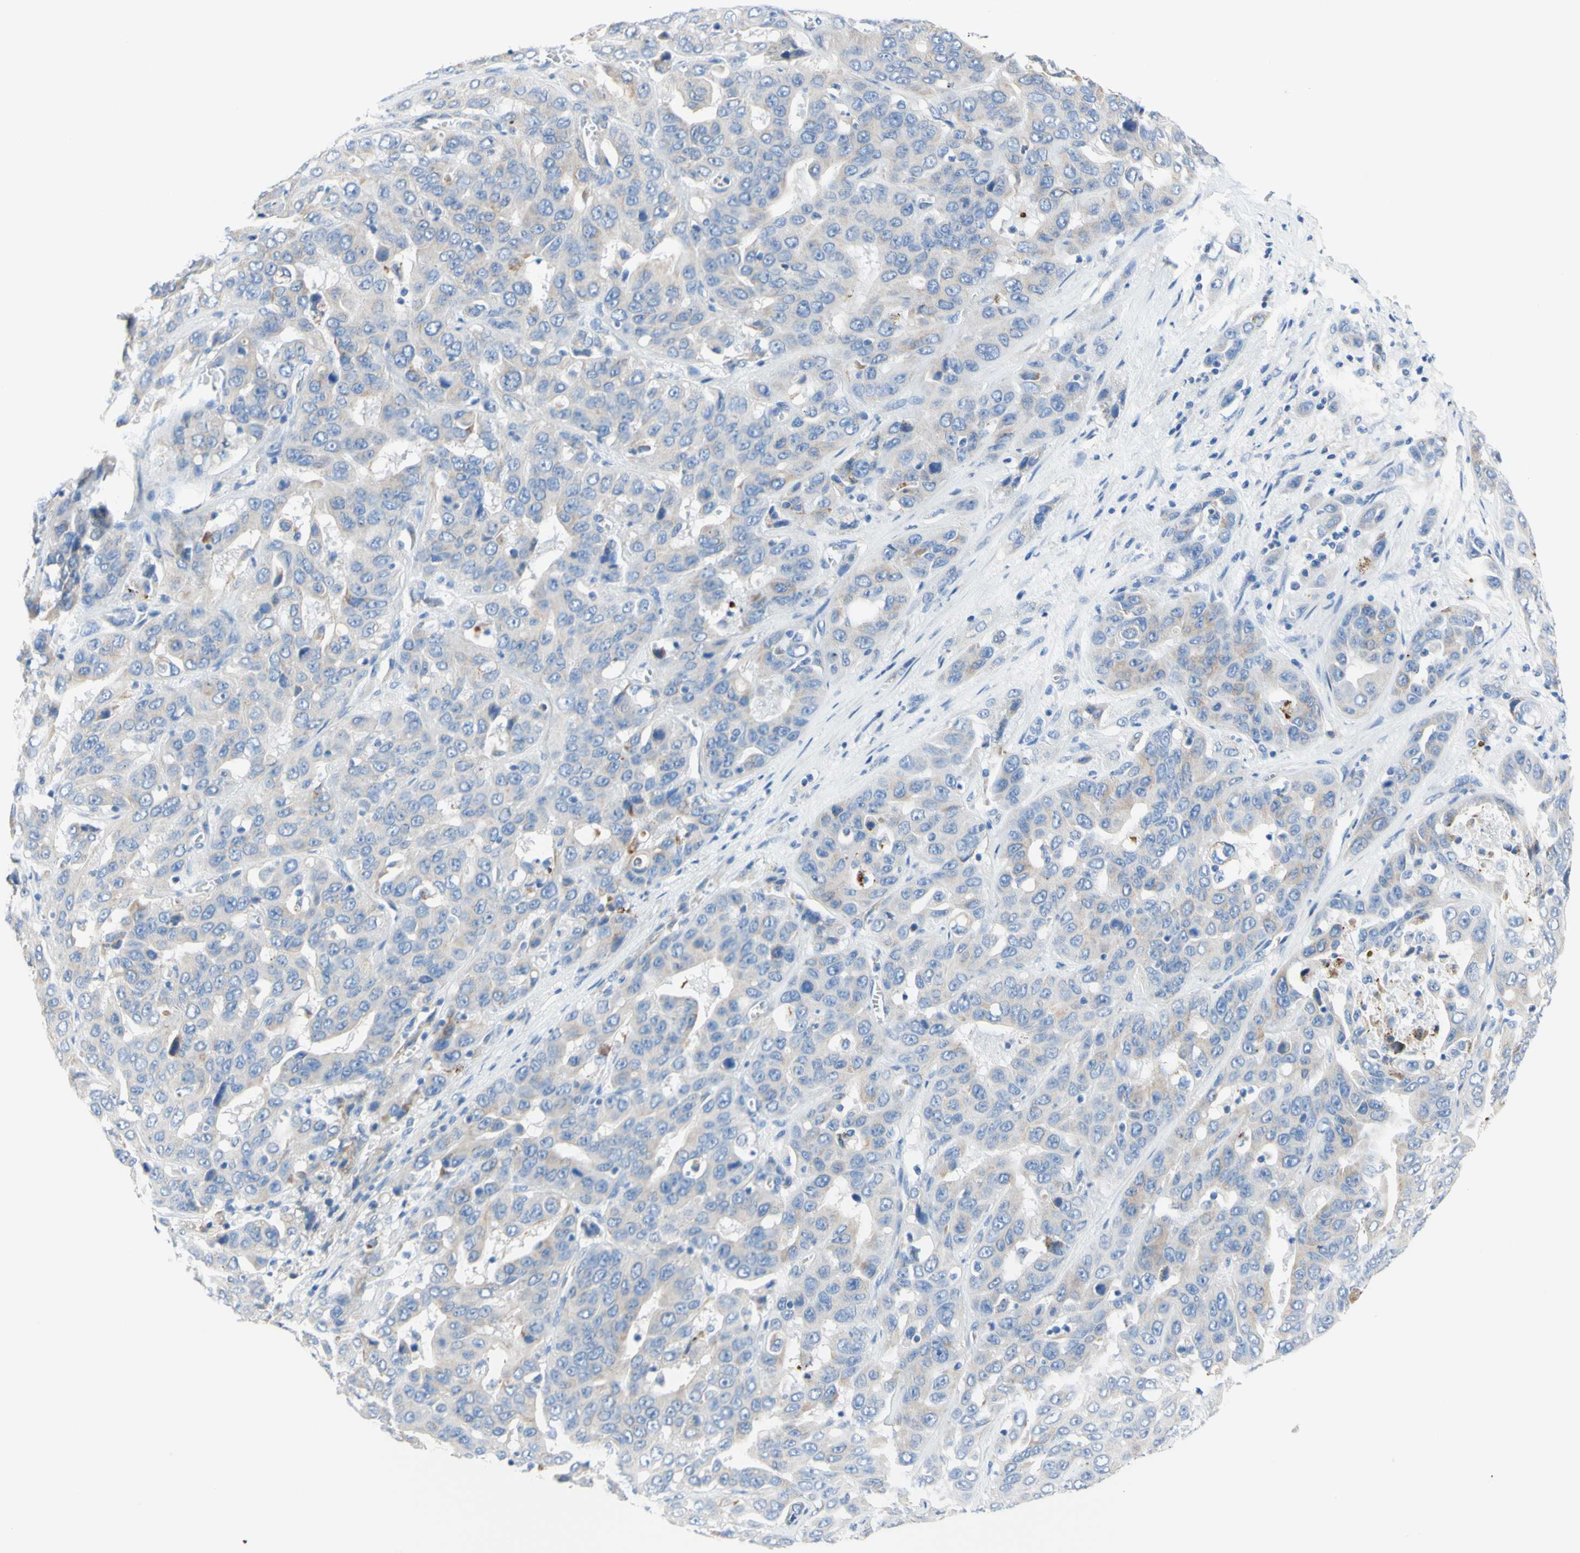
{"staining": {"intensity": "weak", "quantity": "<25%", "location": "cytoplasmic/membranous"}, "tissue": "liver cancer", "cell_type": "Tumor cells", "image_type": "cancer", "snomed": [{"axis": "morphology", "description": "Cholangiocarcinoma"}, {"axis": "topography", "description": "Liver"}], "caption": "Liver cancer was stained to show a protein in brown. There is no significant positivity in tumor cells.", "gene": "RETREG2", "patient": {"sex": "female", "age": 52}}